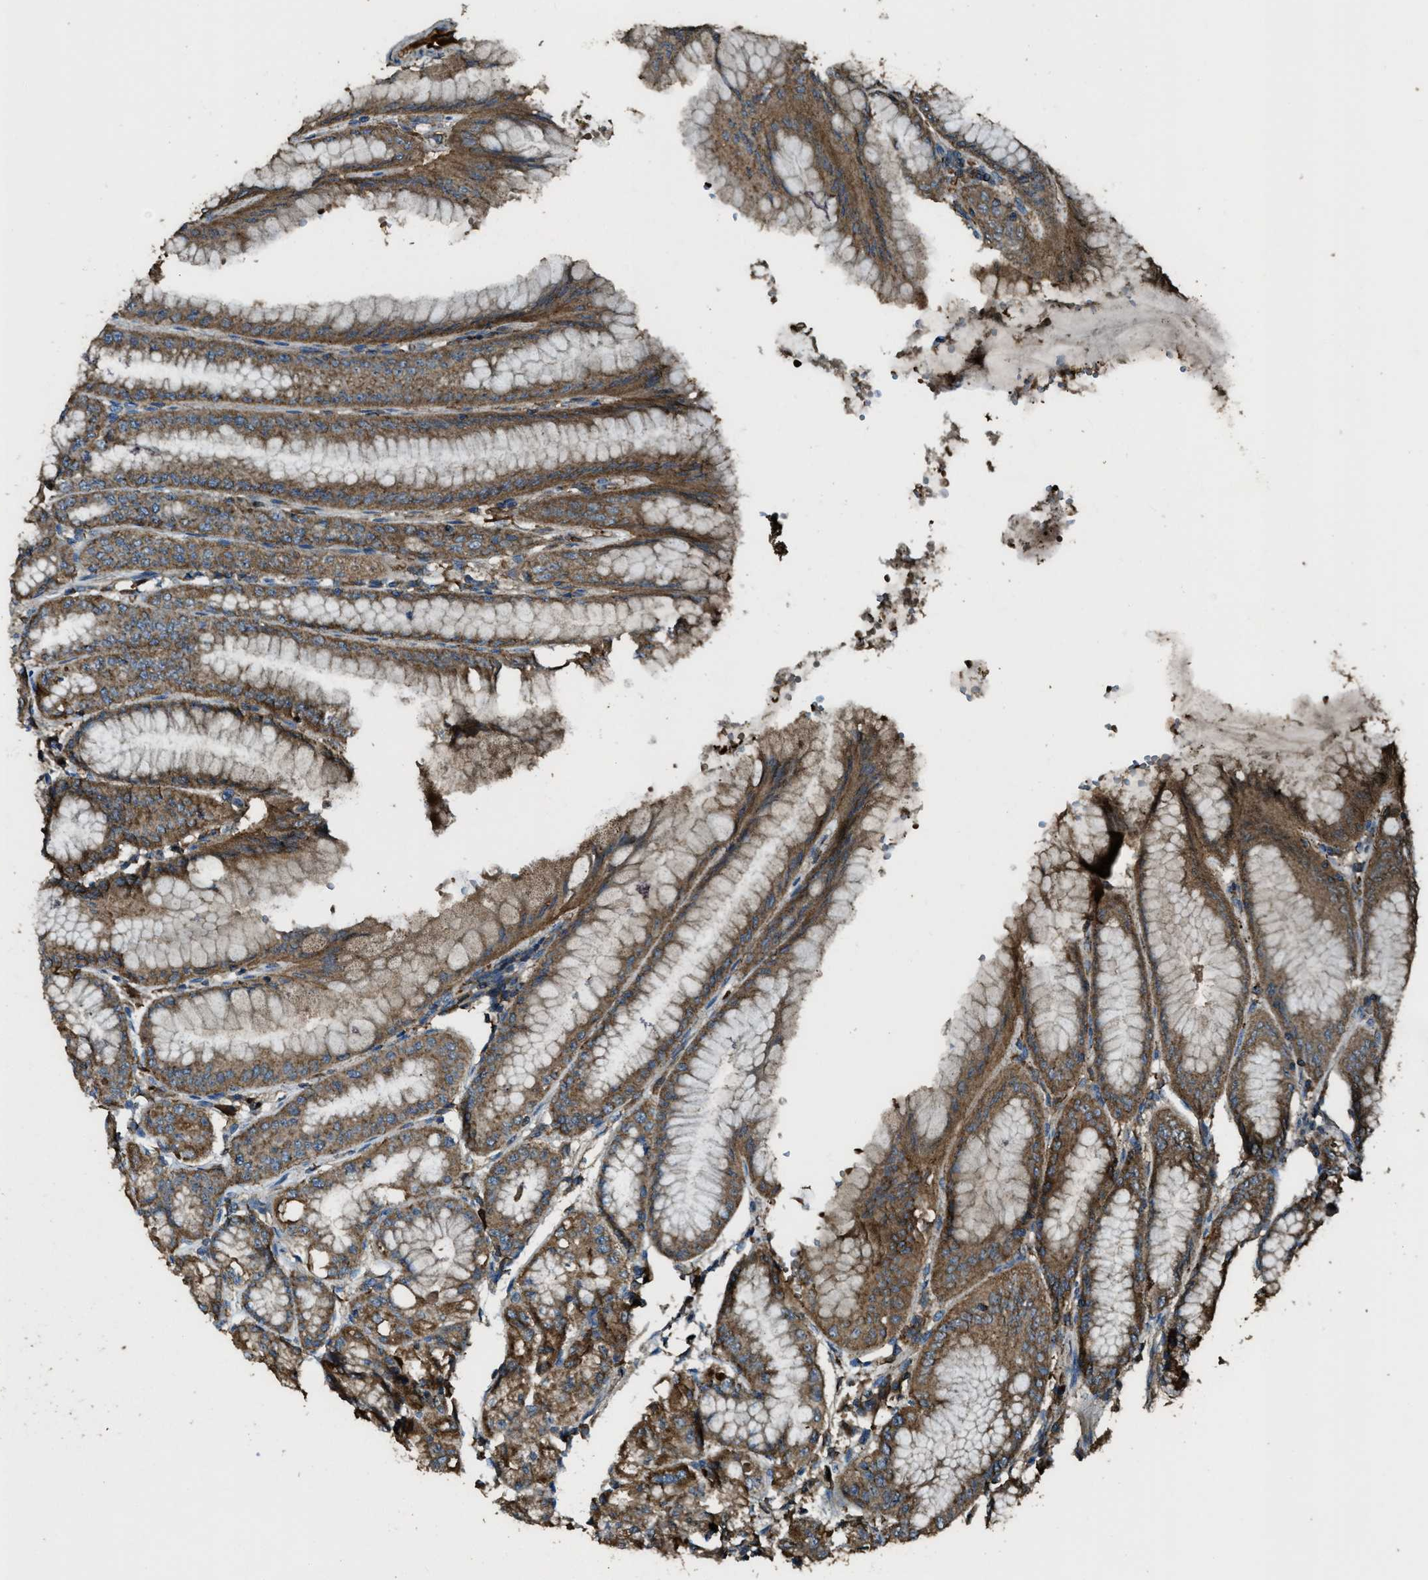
{"staining": {"intensity": "strong", "quantity": ">75%", "location": "cytoplasmic/membranous"}, "tissue": "stomach", "cell_type": "Glandular cells", "image_type": "normal", "snomed": [{"axis": "morphology", "description": "Normal tissue, NOS"}, {"axis": "topography", "description": "Stomach, lower"}], "caption": "DAB (3,3'-diaminobenzidine) immunohistochemical staining of benign human stomach reveals strong cytoplasmic/membranous protein expression in about >75% of glandular cells.", "gene": "MAP3K8", "patient": {"sex": "male", "age": 71}}